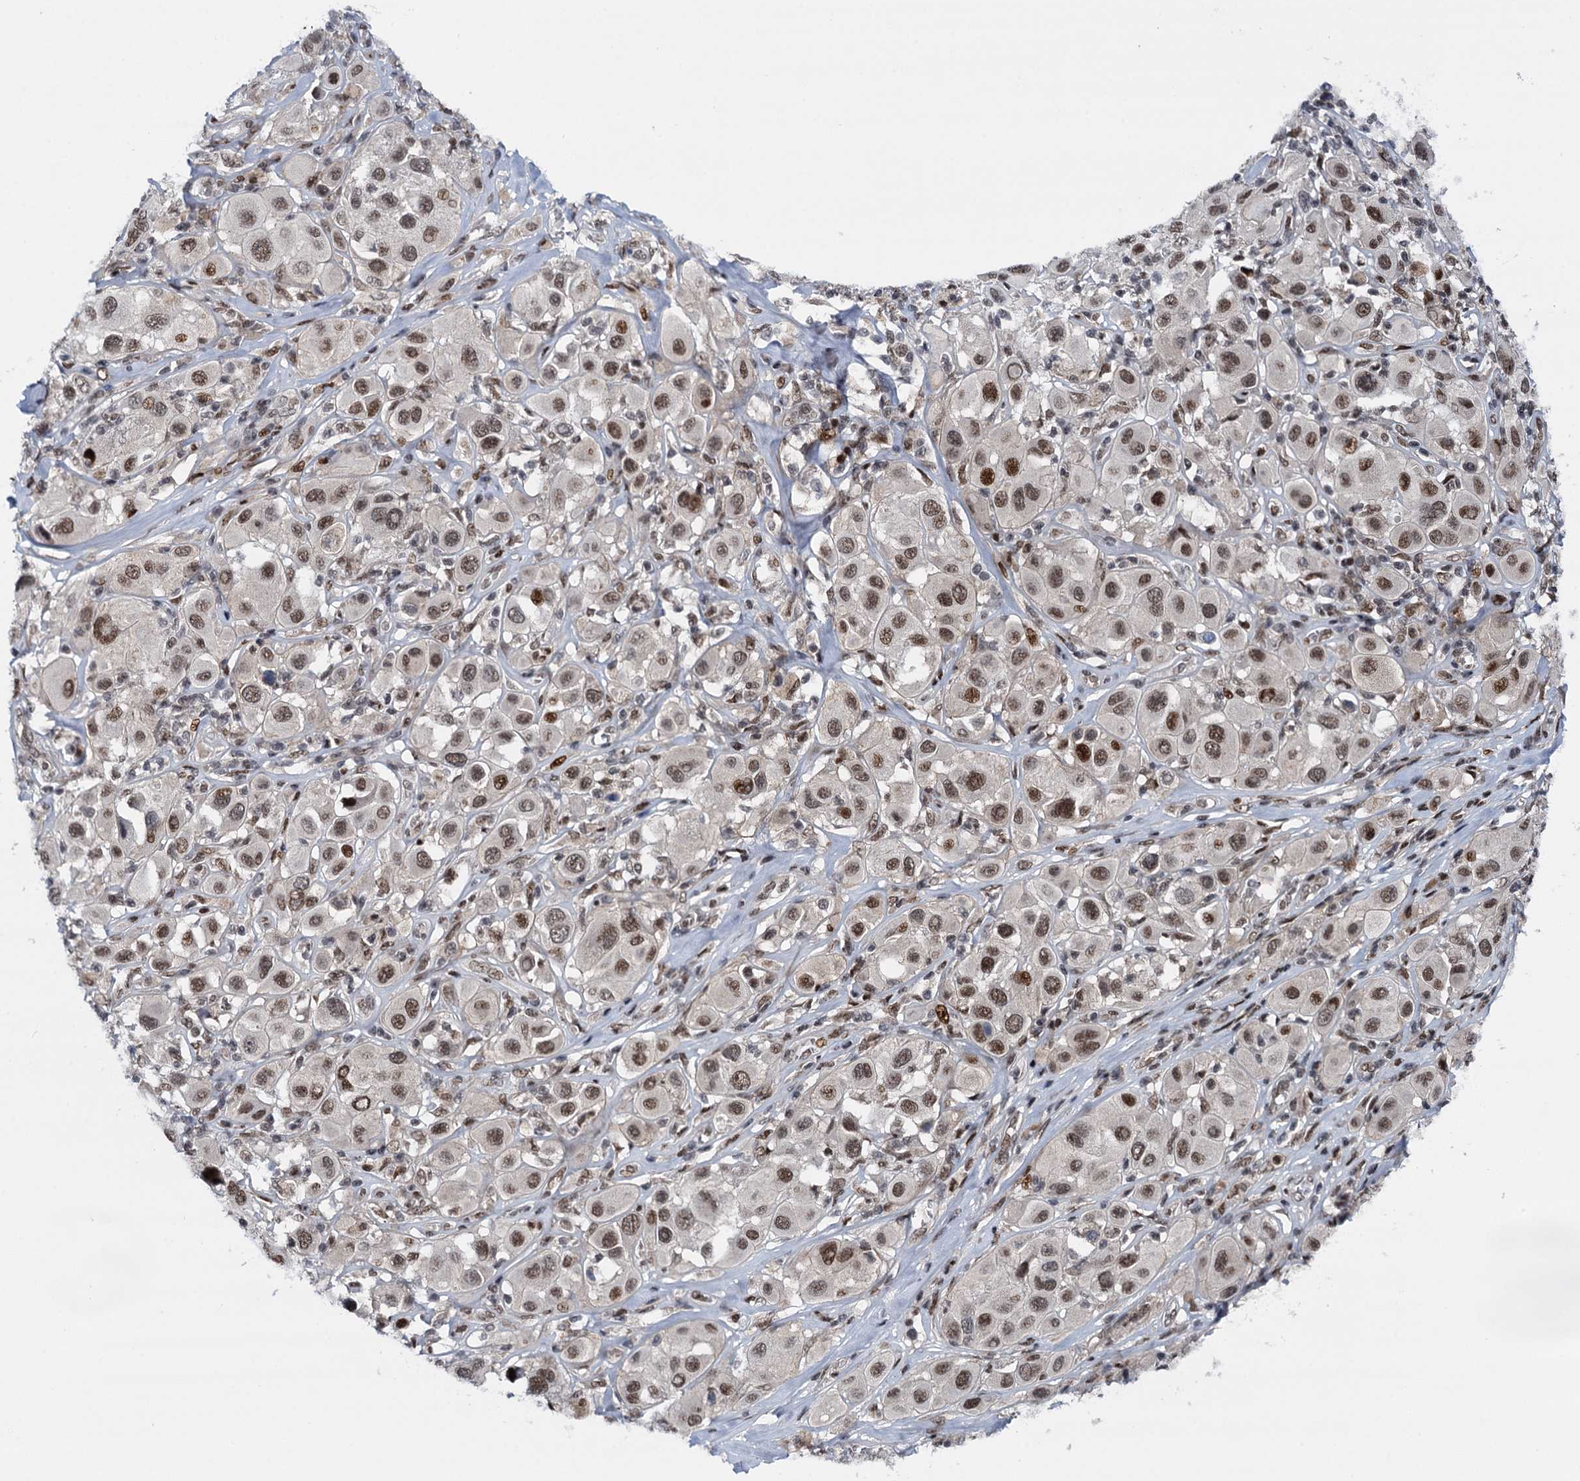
{"staining": {"intensity": "moderate", "quantity": ">75%", "location": "nuclear"}, "tissue": "melanoma", "cell_type": "Tumor cells", "image_type": "cancer", "snomed": [{"axis": "morphology", "description": "Malignant melanoma, Metastatic site"}, {"axis": "topography", "description": "Skin"}], "caption": "Malignant melanoma (metastatic site) stained with DAB (3,3'-diaminobenzidine) IHC exhibits medium levels of moderate nuclear expression in about >75% of tumor cells. (DAB (3,3'-diaminobenzidine) IHC with brightfield microscopy, high magnification).", "gene": "RUFY2", "patient": {"sex": "male", "age": 41}}